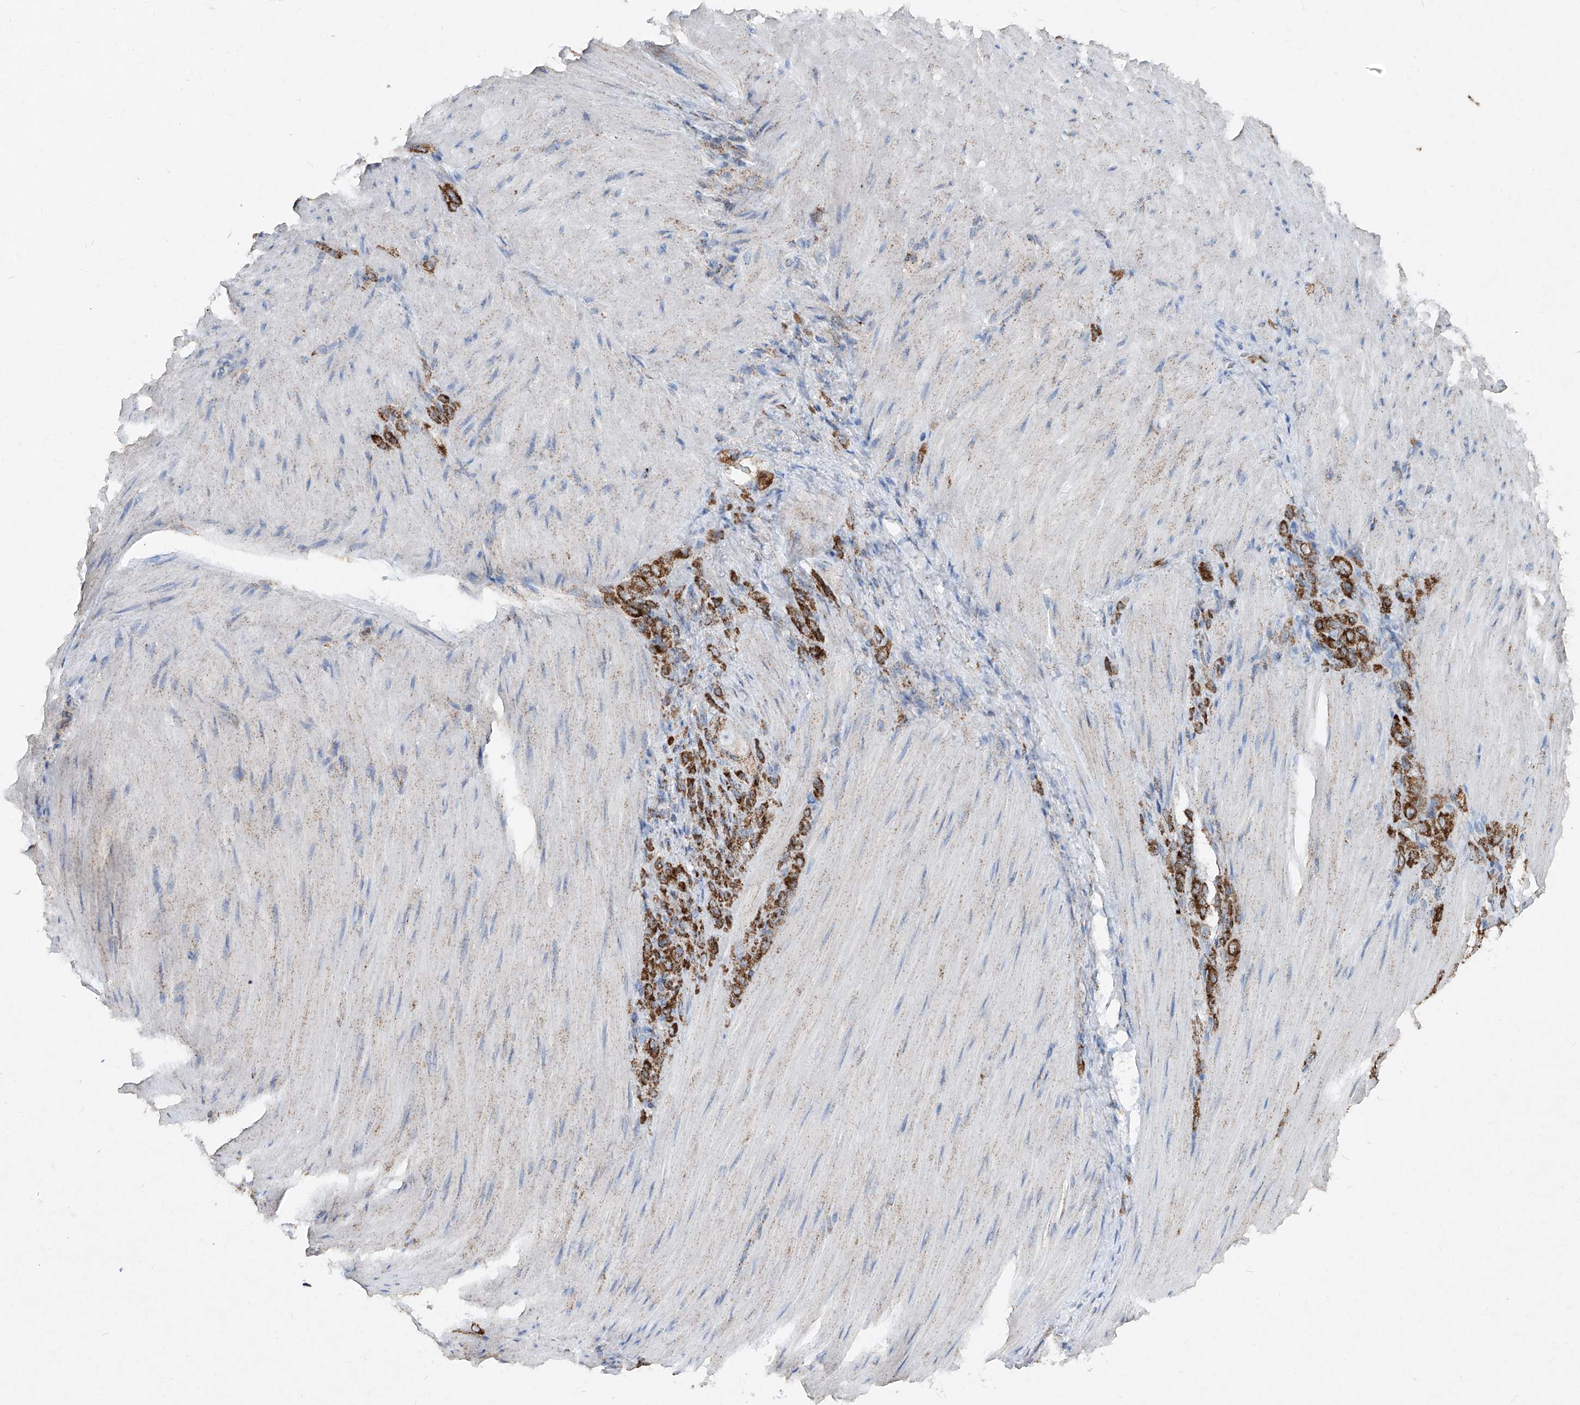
{"staining": {"intensity": "strong", "quantity": ">75%", "location": "cytoplasmic/membranous"}, "tissue": "stomach cancer", "cell_type": "Tumor cells", "image_type": "cancer", "snomed": [{"axis": "morphology", "description": "Normal tissue, NOS"}, {"axis": "morphology", "description": "Adenocarcinoma, NOS"}, {"axis": "topography", "description": "Stomach"}], "caption": "Immunohistochemistry (IHC) of adenocarcinoma (stomach) displays high levels of strong cytoplasmic/membranous expression in approximately >75% of tumor cells. (DAB IHC with brightfield microscopy, high magnification).", "gene": "ABCD3", "patient": {"sex": "male", "age": 82}}